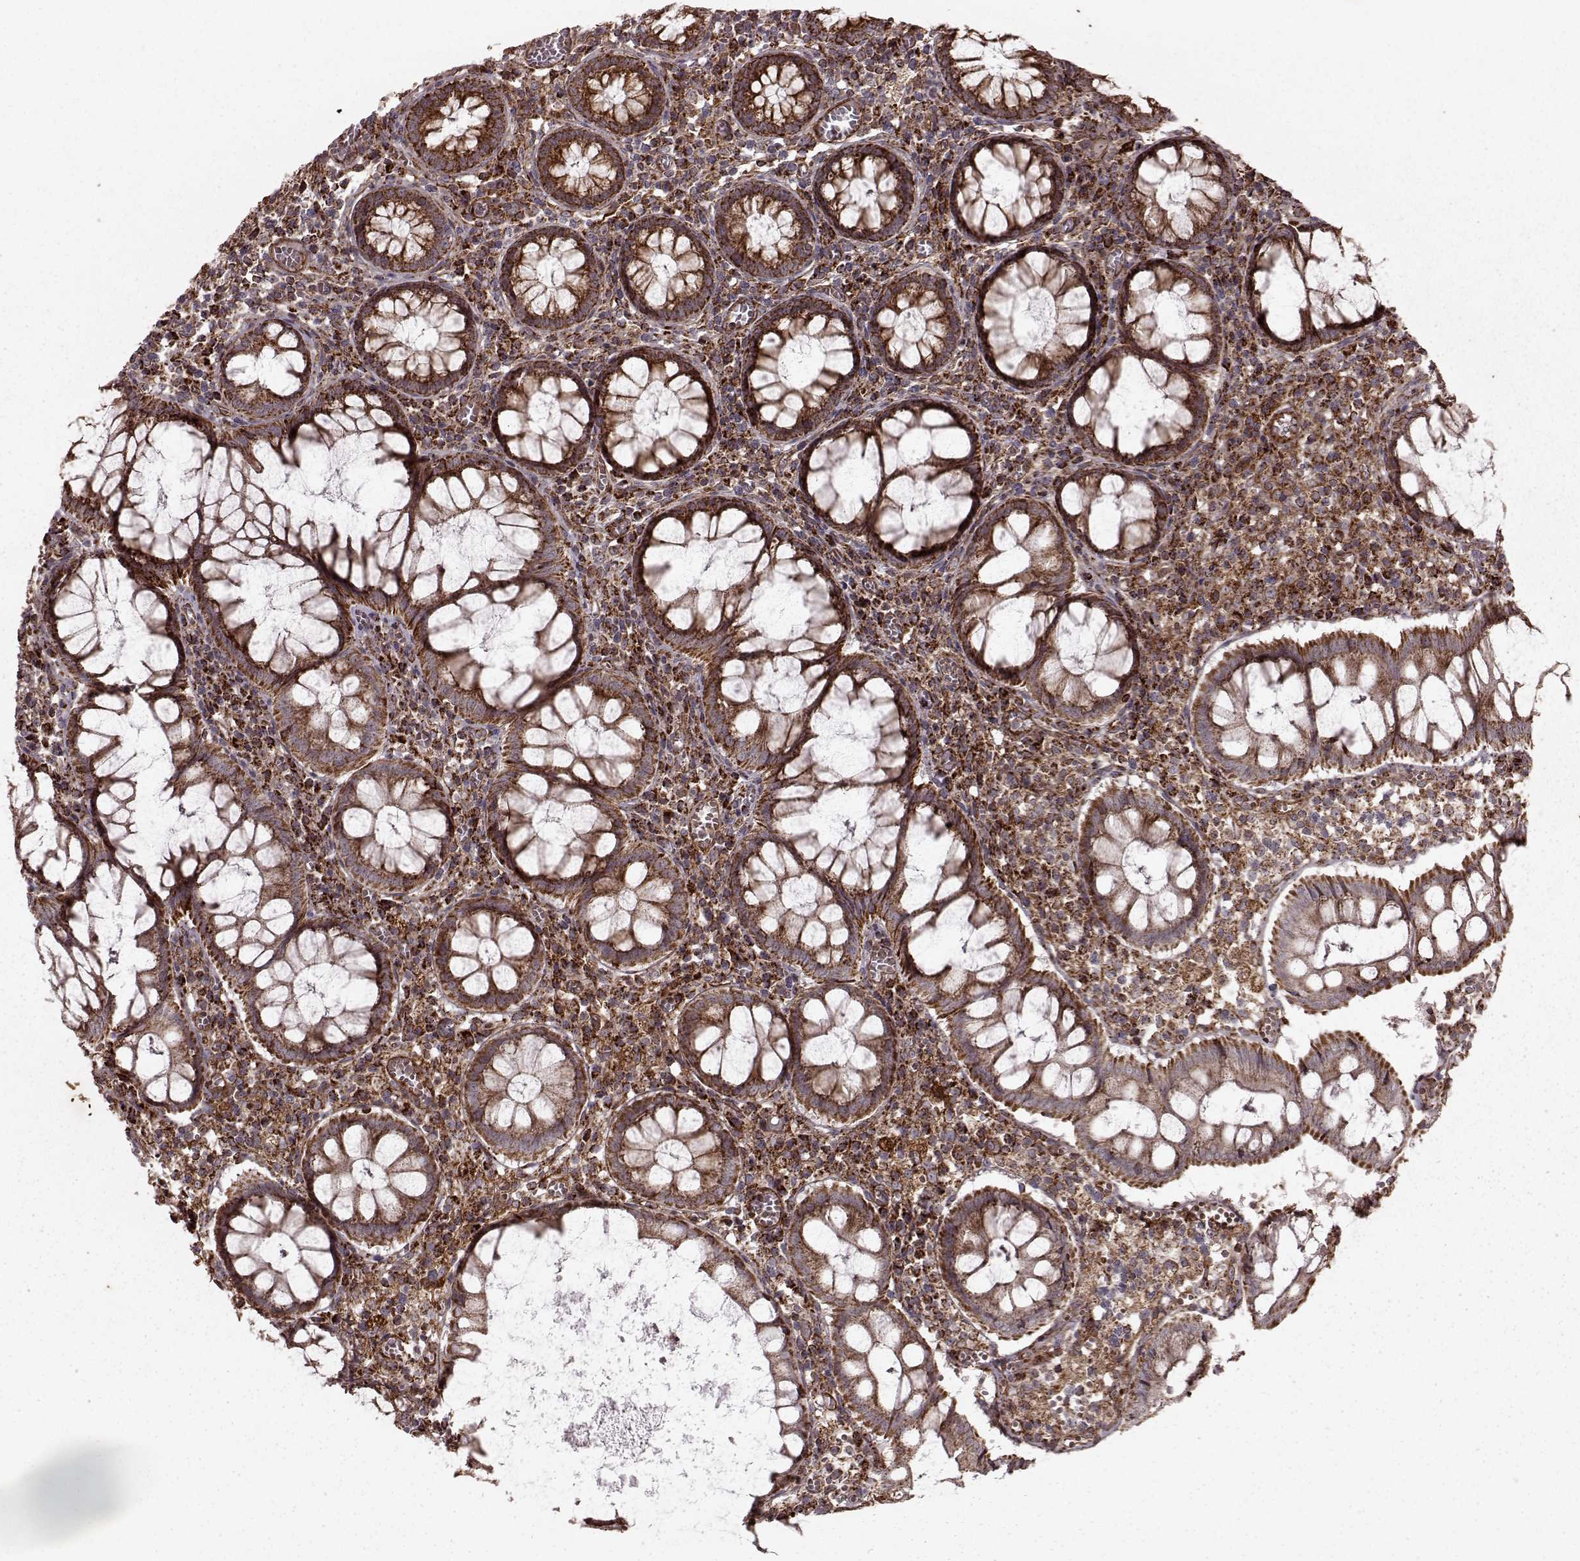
{"staining": {"intensity": "strong", "quantity": ">75%", "location": "cytoplasmic/membranous"}, "tissue": "colorectal cancer", "cell_type": "Tumor cells", "image_type": "cancer", "snomed": [{"axis": "morphology", "description": "Normal tissue, NOS"}, {"axis": "morphology", "description": "Adenocarcinoma, NOS"}, {"axis": "topography", "description": "Colon"}], "caption": "Colorectal cancer (adenocarcinoma) tissue displays strong cytoplasmic/membranous expression in approximately >75% of tumor cells, visualized by immunohistochemistry.", "gene": "FXN", "patient": {"sex": "male", "age": 65}}